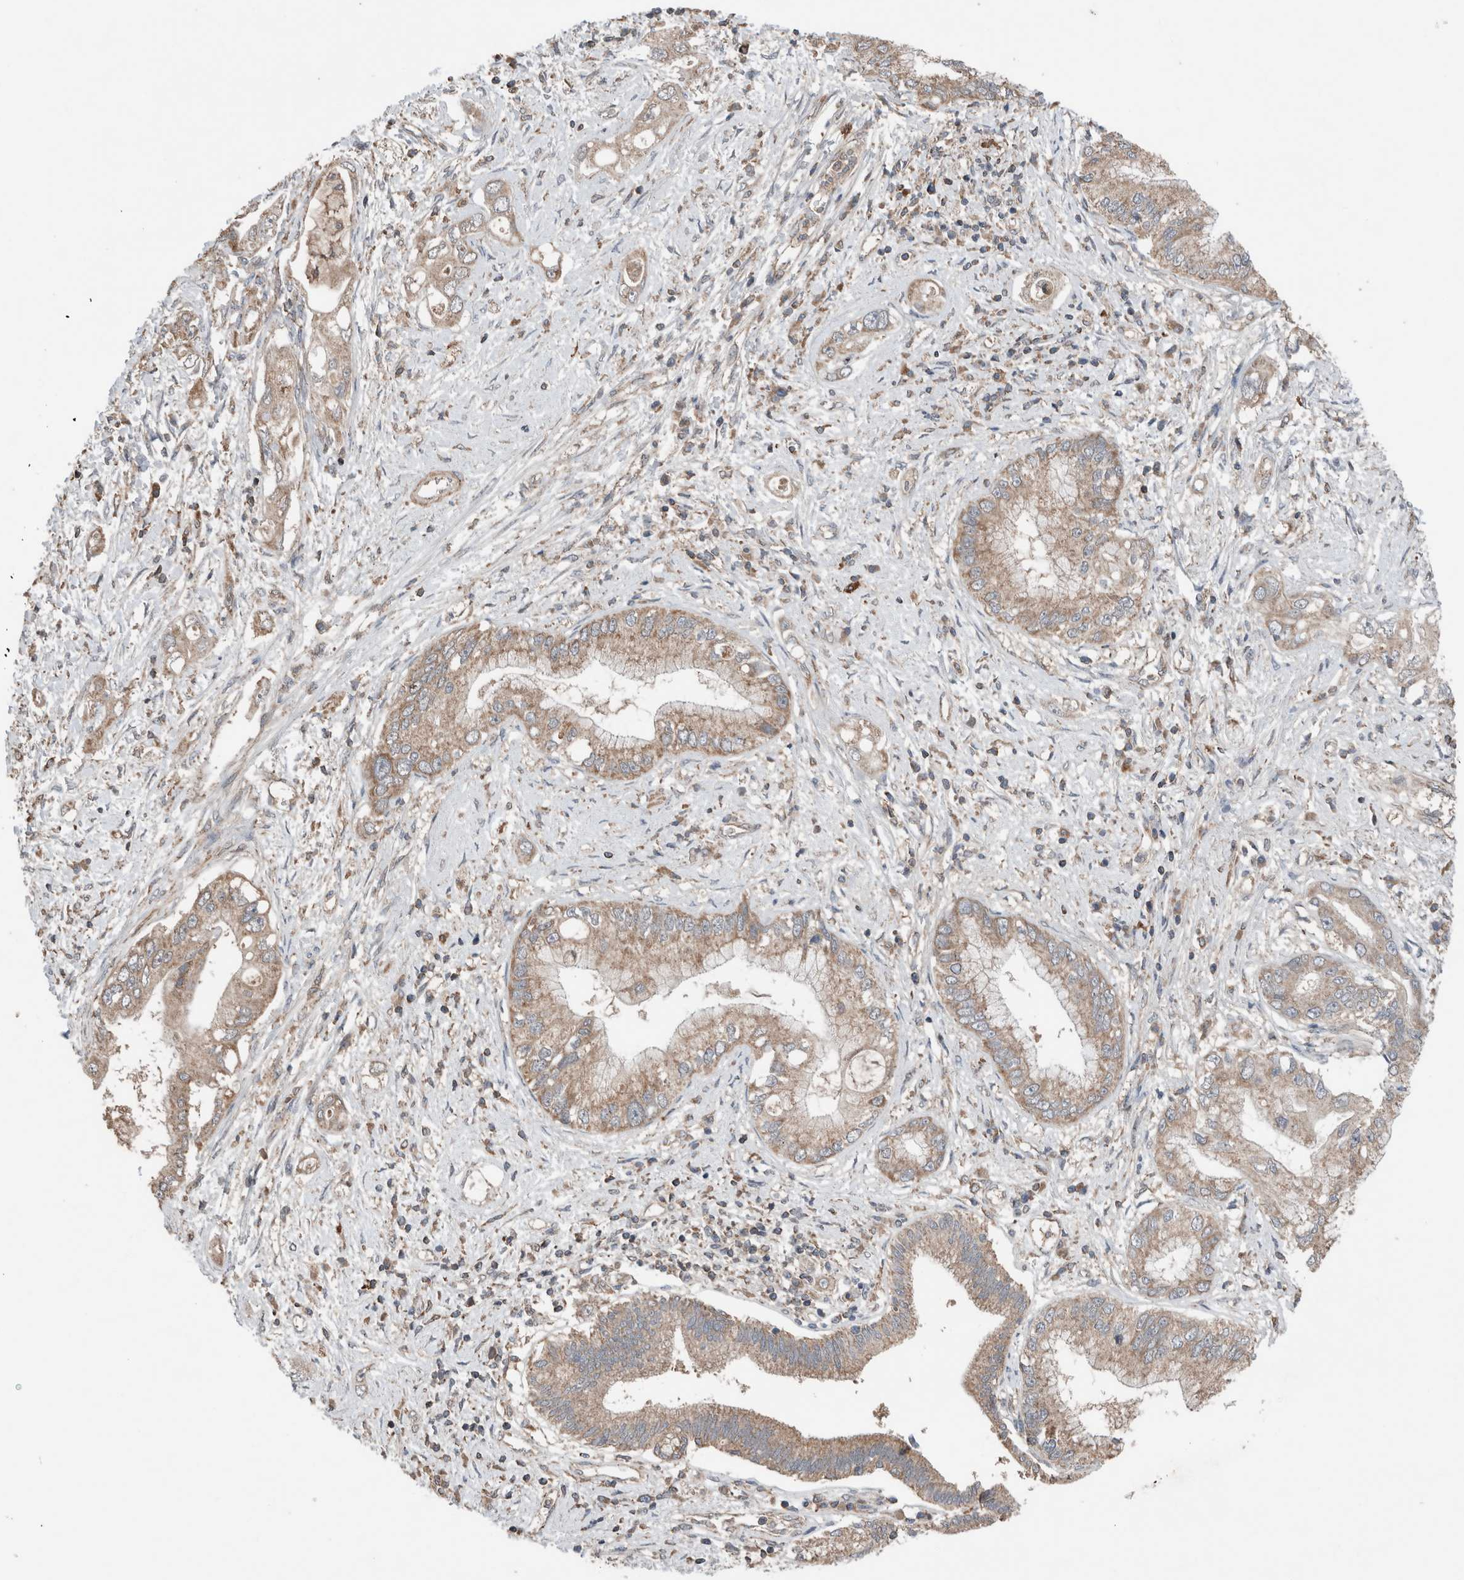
{"staining": {"intensity": "weak", "quantity": ">75%", "location": "cytoplasmic/membranous"}, "tissue": "pancreatic cancer", "cell_type": "Tumor cells", "image_type": "cancer", "snomed": [{"axis": "morphology", "description": "Inflammation, NOS"}, {"axis": "morphology", "description": "Adenocarcinoma, NOS"}, {"axis": "topography", "description": "Pancreas"}], "caption": "A brown stain highlights weak cytoplasmic/membranous expression of a protein in adenocarcinoma (pancreatic) tumor cells. (Stains: DAB (3,3'-diaminobenzidine) in brown, nuclei in blue, Microscopy: brightfield microscopy at high magnification).", "gene": "KLK14", "patient": {"sex": "female", "age": 56}}